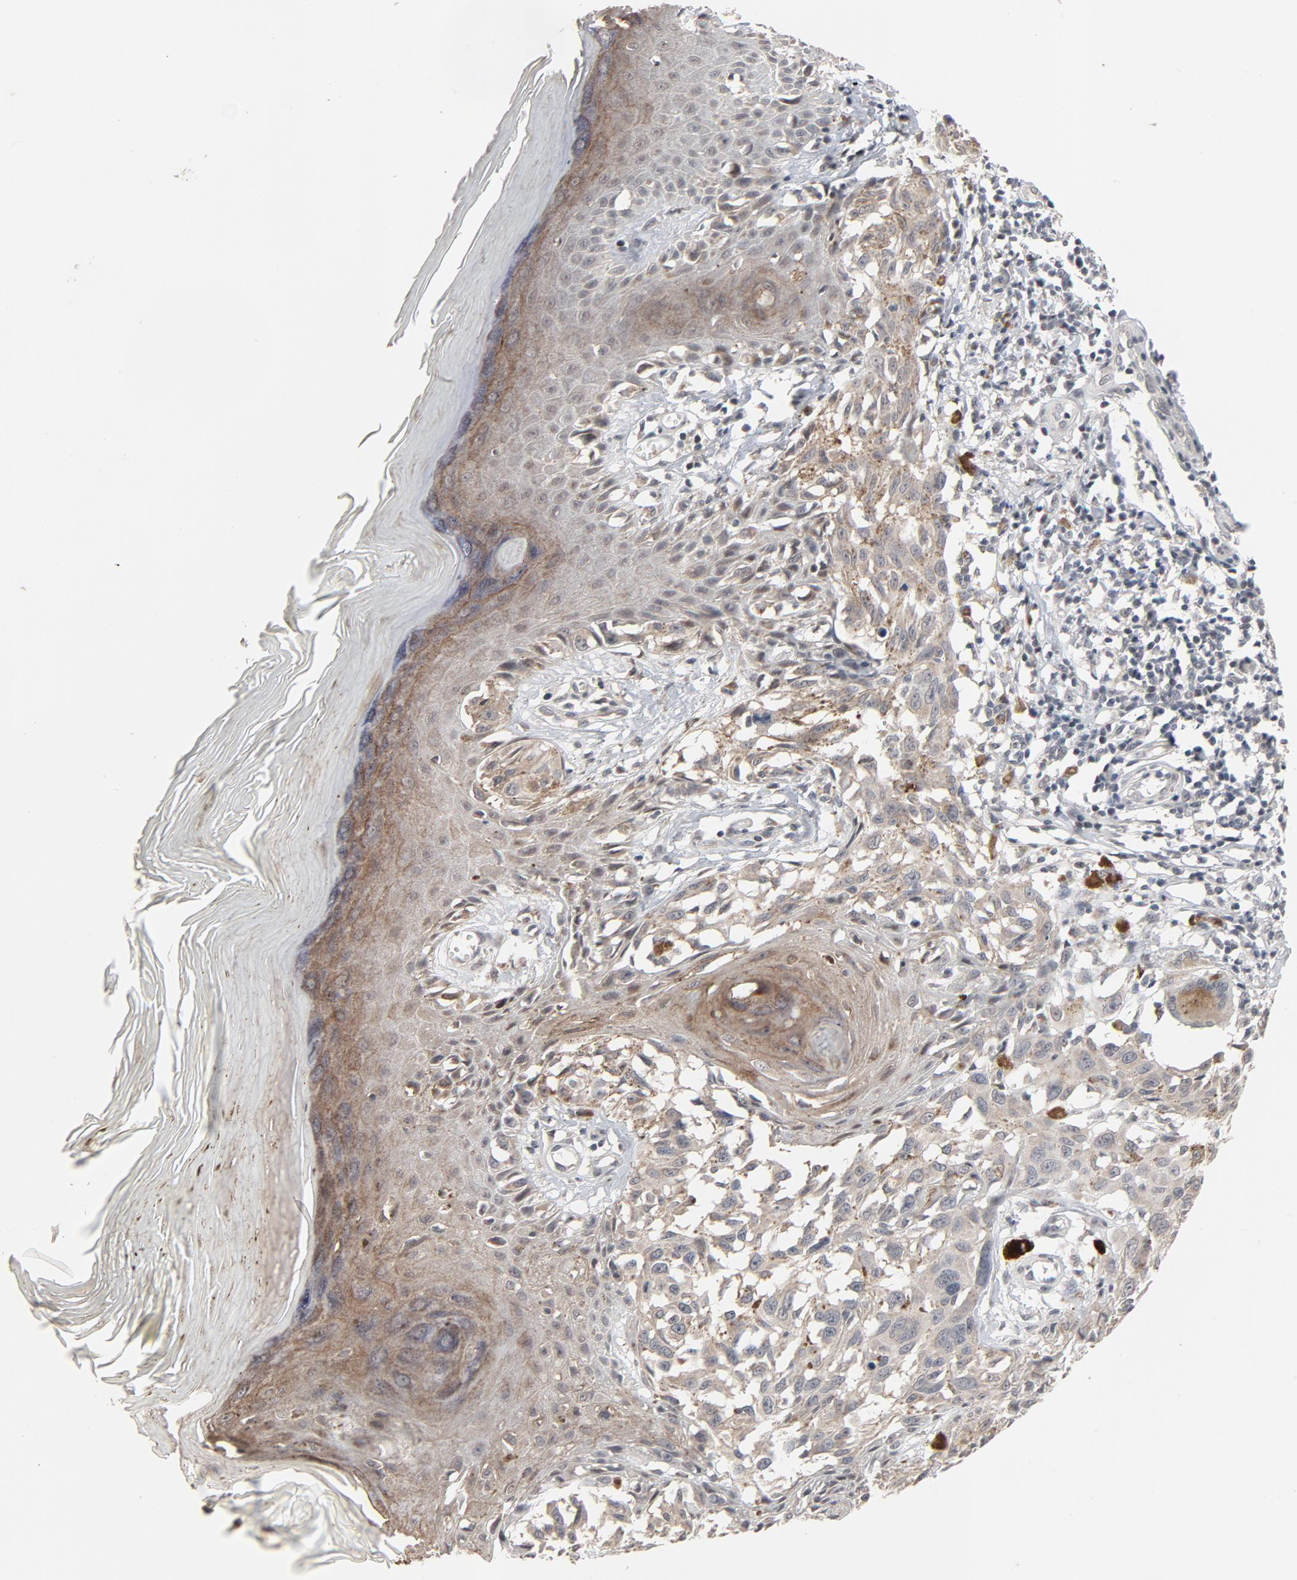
{"staining": {"intensity": "weak", "quantity": "25%-75%", "location": "cytoplasmic/membranous"}, "tissue": "melanoma", "cell_type": "Tumor cells", "image_type": "cancer", "snomed": [{"axis": "morphology", "description": "Malignant melanoma, NOS"}, {"axis": "topography", "description": "Skin"}], "caption": "High-power microscopy captured an immunohistochemistry photomicrograph of melanoma, revealing weak cytoplasmic/membranous expression in about 25%-75% of tumor cells. The staining was performed using DAB, with brown indicating positive protein expression. Nuclei are stained blue with hematoxylin.", "gene": "MT3", "patient": {"sex": "female", "age": 77}}